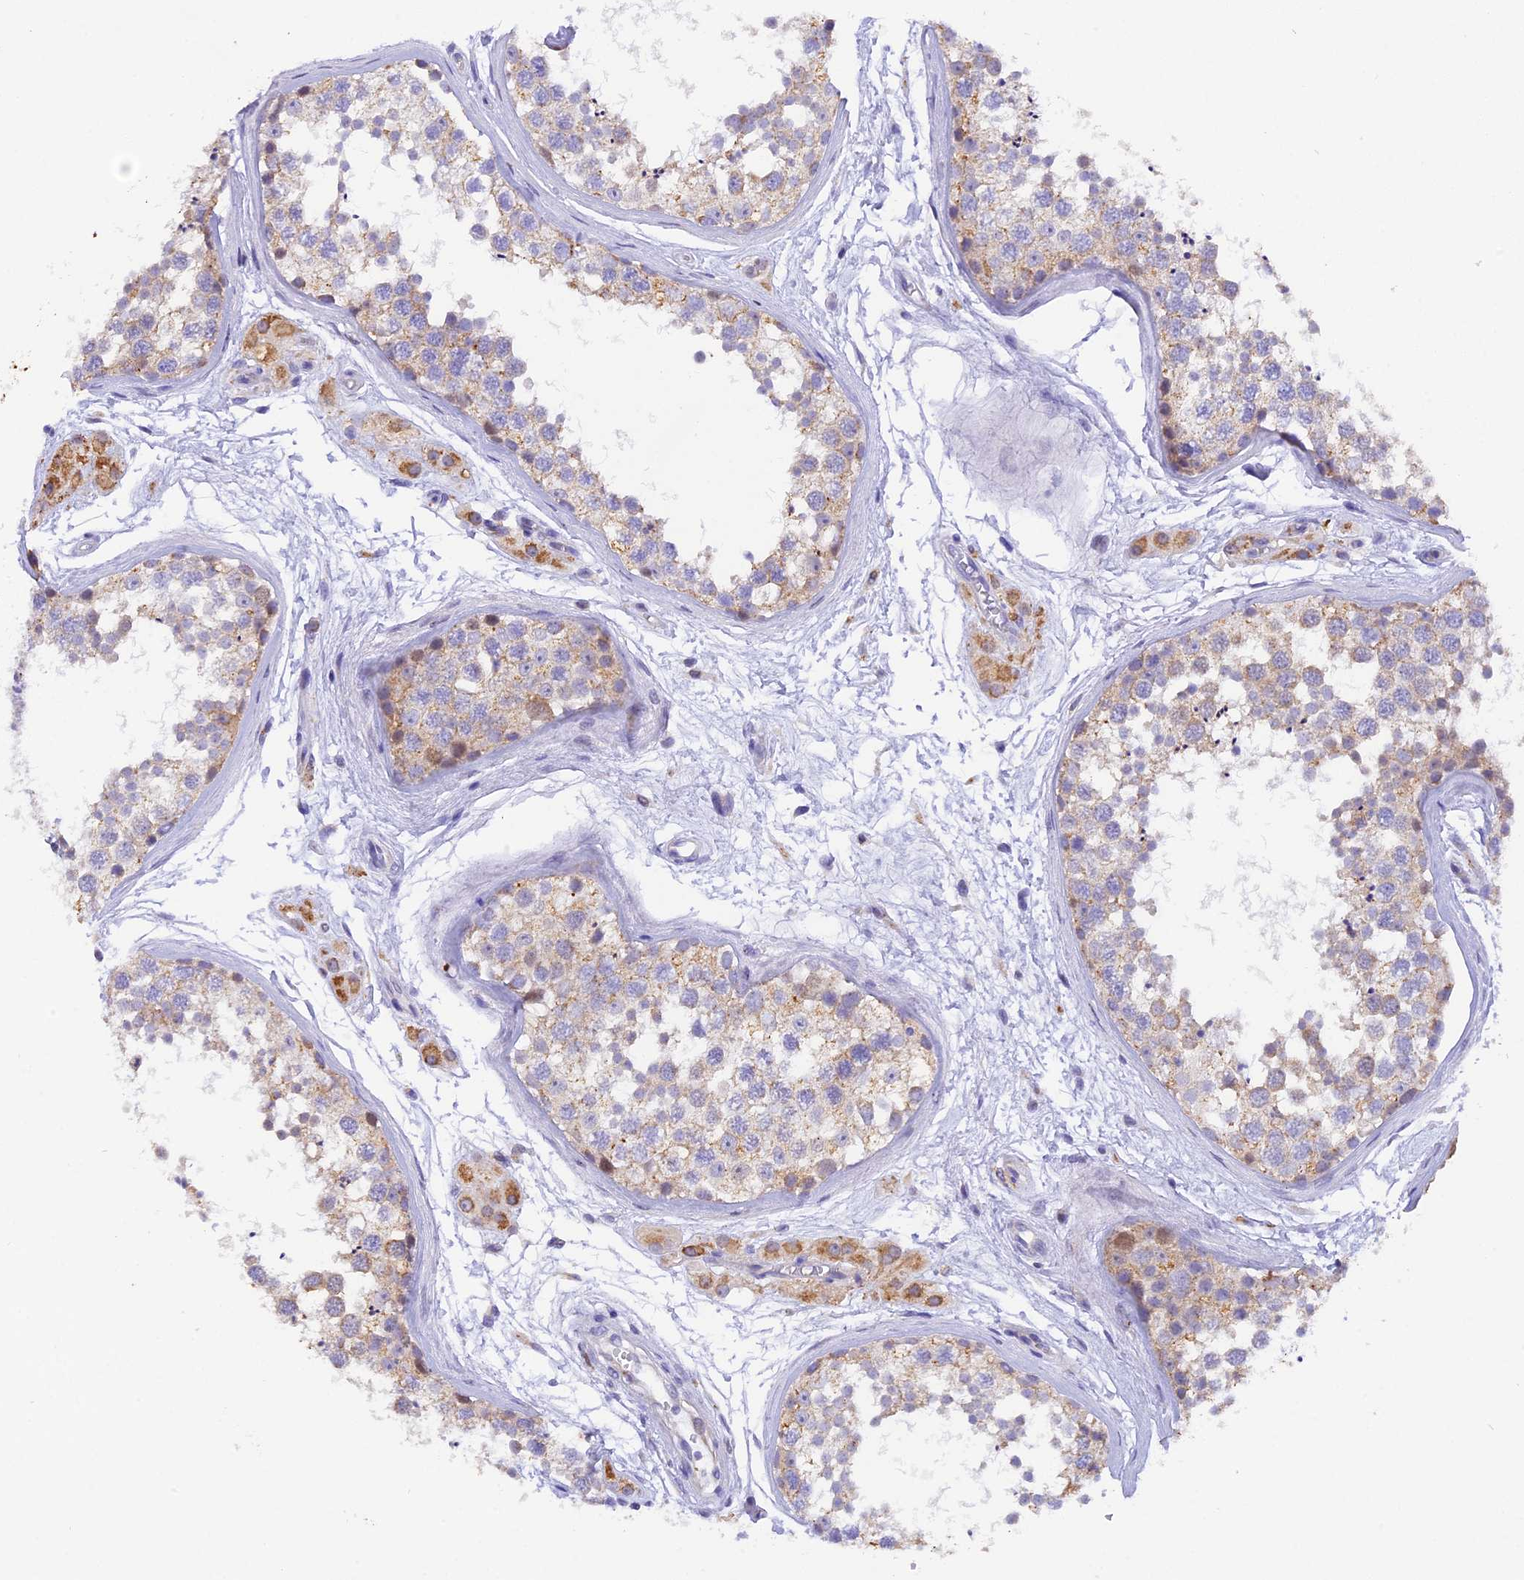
{"staining": {"intensity": "moderate", "quantity": "<25%", "location": "cytoplasmic/membranous,nuclear"}, "tissue": "testis", "cell_type": "Cells in seminiferous ducts", "image_type": "normal", "snomed": [{"axis": "morphology", "description": "Normal tissue, NOS"}, {"axis": "topography", "description": "Testis"}], "caption": "A brown stain highlights moderate cytoplasmic/membranous,nuclear expression of a protein in cells in seminiferous ducts of unremarkable human testis. The protein of interest is stained brown, and the nuclei are stained in blue (DAB (3,3'-diaminobenzidine) IHC with brightfield microscopy, high magnification).", "gene": "PKIA", "patient": {"sex": "male", "age": 56}}